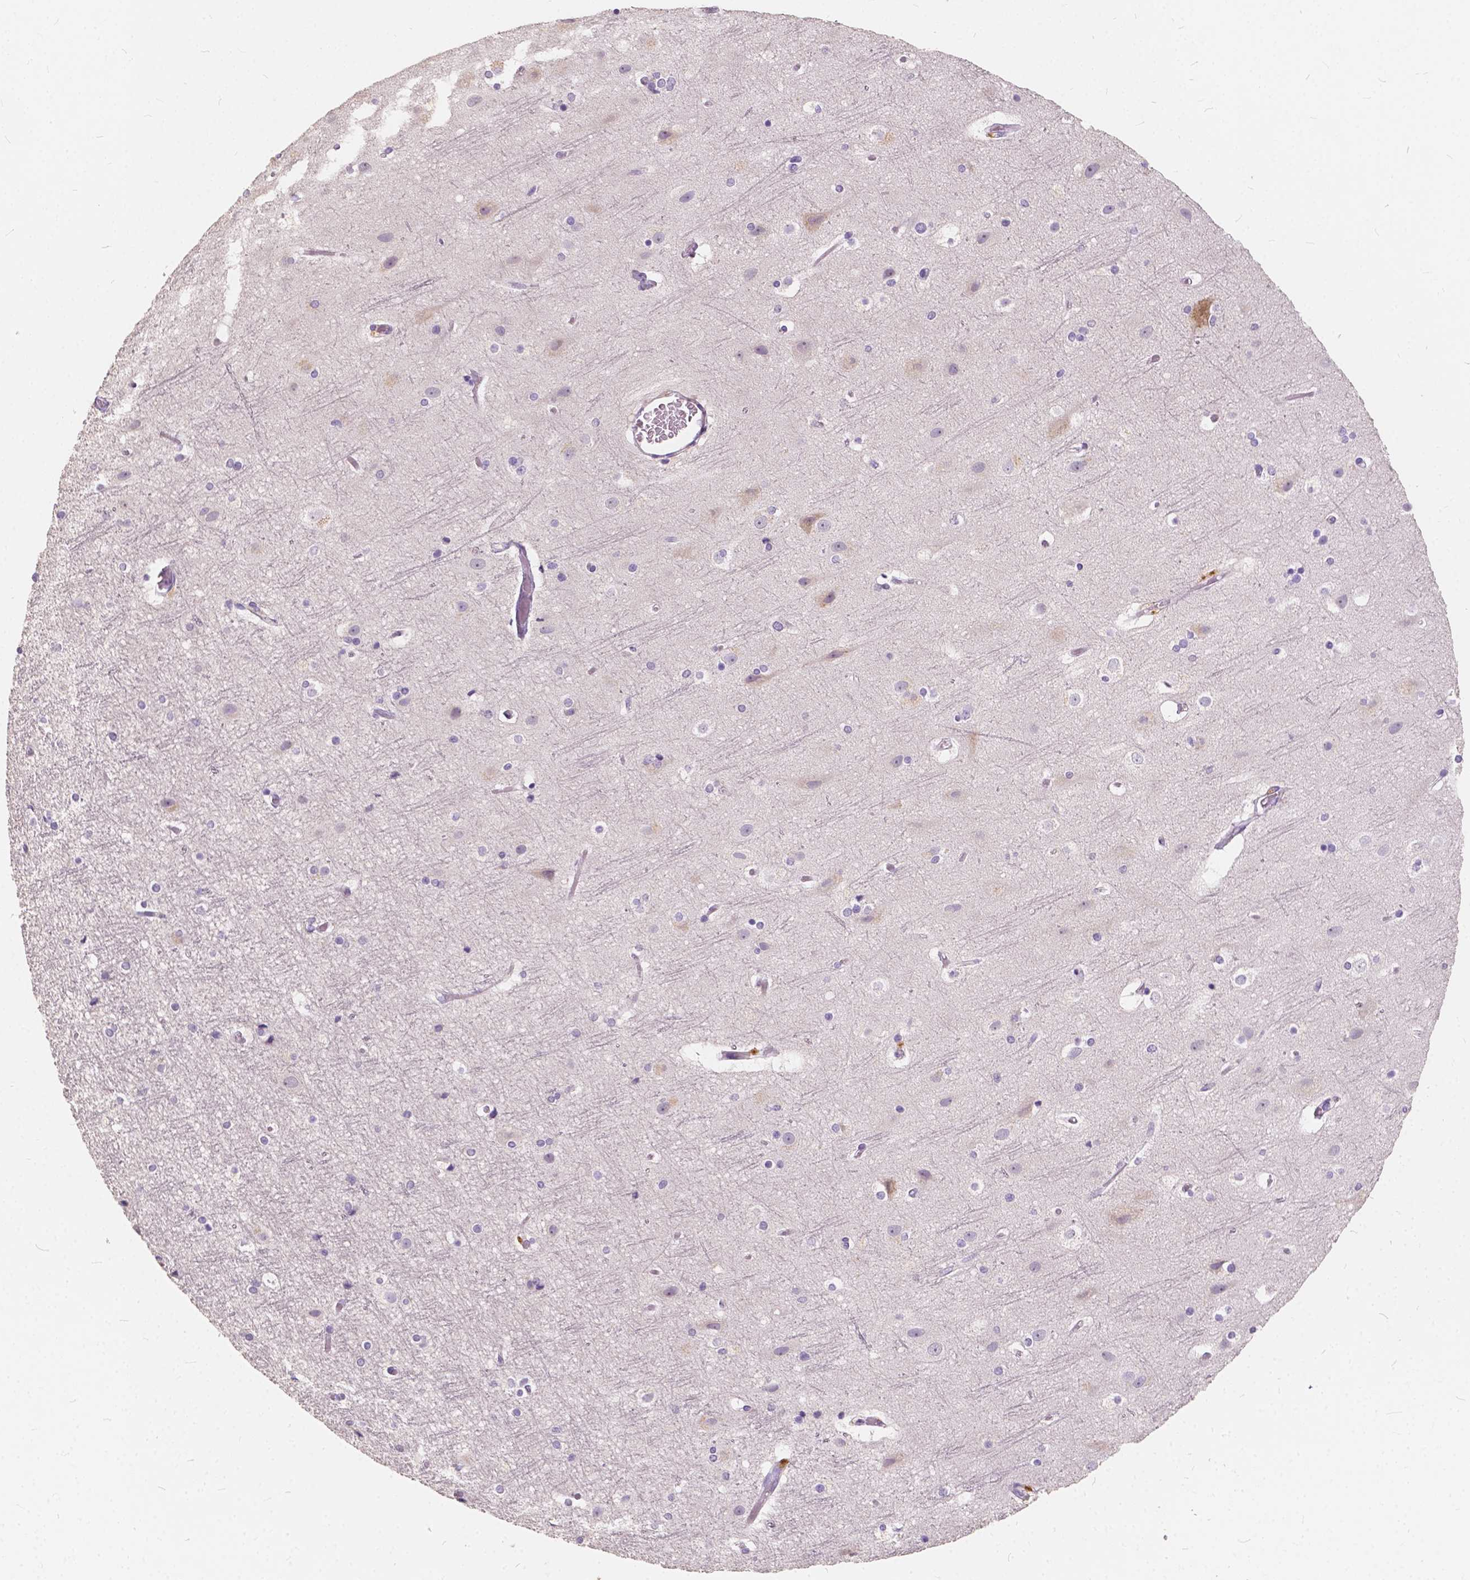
{"staining": {"intensity": "negative", "quantity": "none", "location": "none"}, "tissue": "cerebral cortex", "cell_type": "Endothelial cells", "image_type": "normal", "snomed": [{"axis": "morphology", "description": "Normal tissue, NOS"}, {"axis": "topography", "description": "Cerebral cortex"}], "caption": "Protein analysis of benign cerebral cortex demonstrates no significant staining in endothelial cells. Nuclei are stained in blue.", "gene": "SLC7A8", "patient": {"sex": "female", "age": 52}}